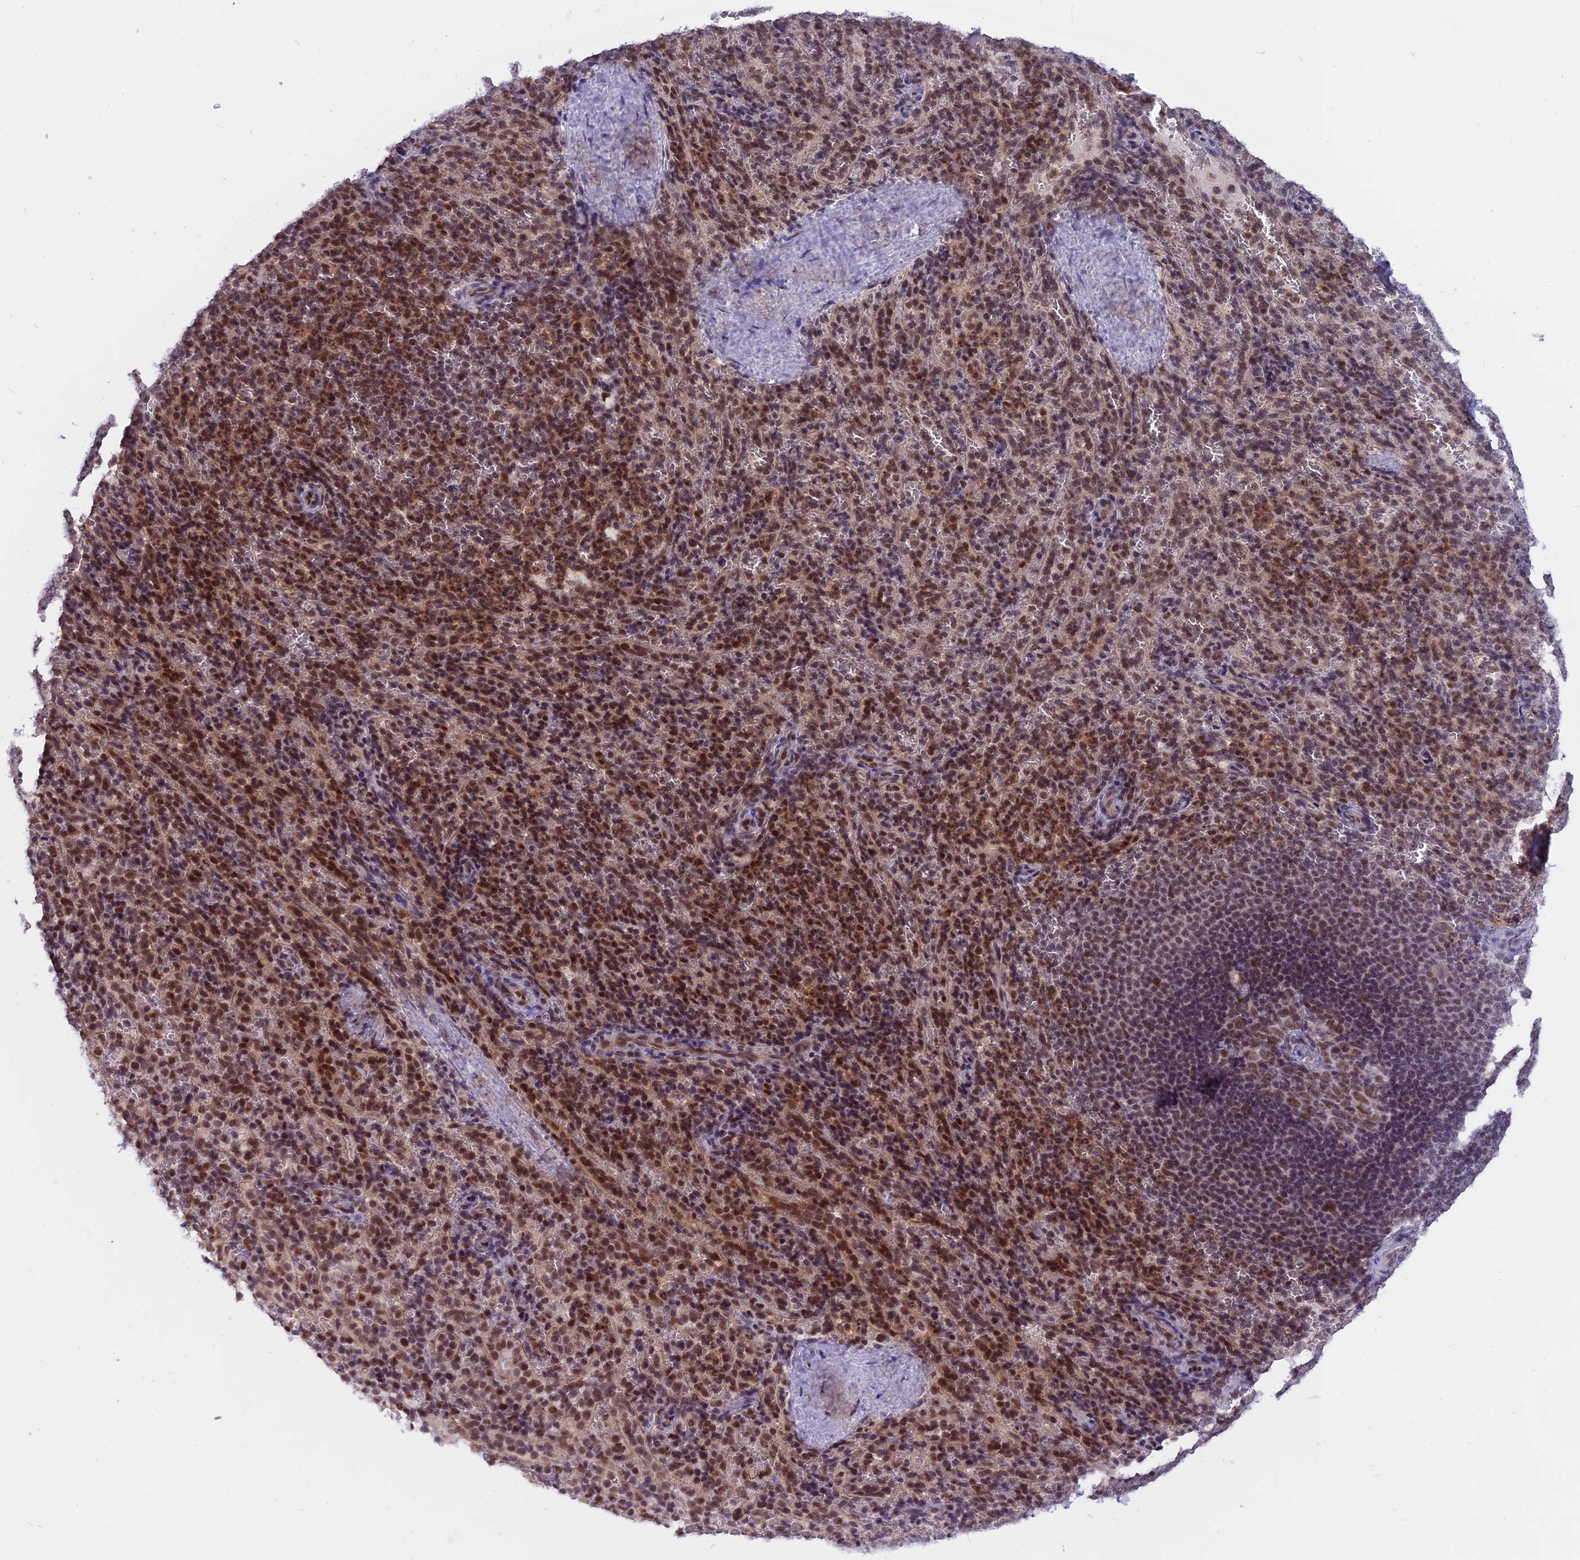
{"staining": {"intensity": "moderate", "quantity": ">75%", "location": "cytoplasmic/membranous,nuclear"}, "tissue": "spleen", "cell_type": "Cells in red pulp", "image_type": "normal", "snomed": [{"axis": "morphology", "description": "Normal tissue, NOS"}, {"axis": "topography", "description": "Spleen"}], "caption": "A medium amount of moderate cytoplasmic/membranous,nuclear expression is present in about >75% of cells in red pulp in unremarkable spleen. The protein is stained brown, and the nuclei are stained in blue (DAB IHC with brightfield microscopy, high magnification).", "gene": "TADA3", "patient": {"sex": "female", "age": 21}}